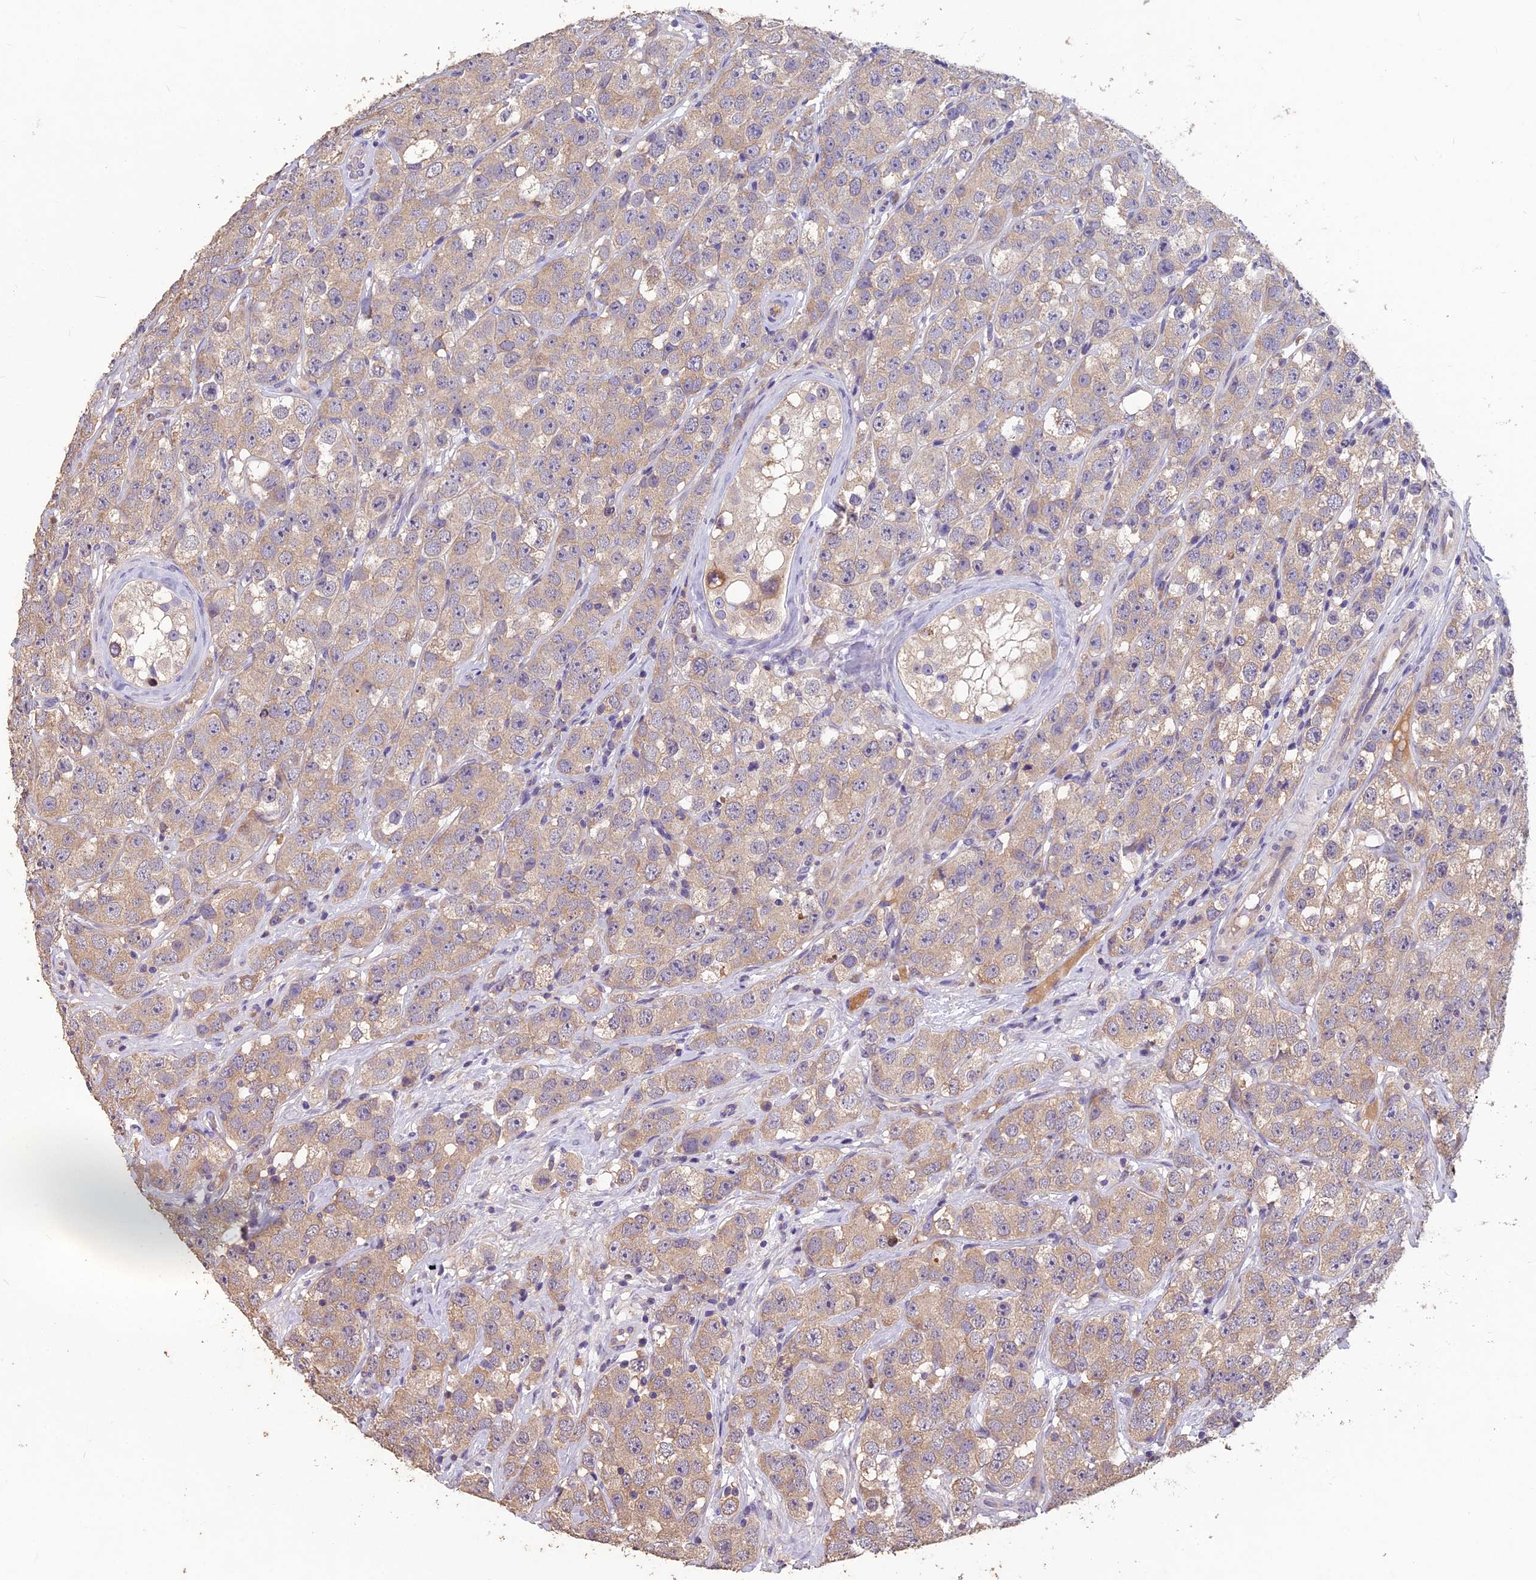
{"staining": {"intensity": "weak", "quantity": "25%-75%", "location": "cytoplasmic/membranous"}, "tissue": "testis cancer", "cell_type": "Tumor cells", "image_type": "cancer", "snomed": [{"axis": "morphology", "description": "Seminoma, NOS"}, {"axis": "topography", "description": "Testis"}], "caption": "There is low levels of weak cytoplasmic/membranous positivity in tumor cells of testis cancer (seminoma), as demonstrated by immunohistochemical staining (brown color).", "gene": "CEACAM16", "patient": {"sex": "male", "age": 28}}